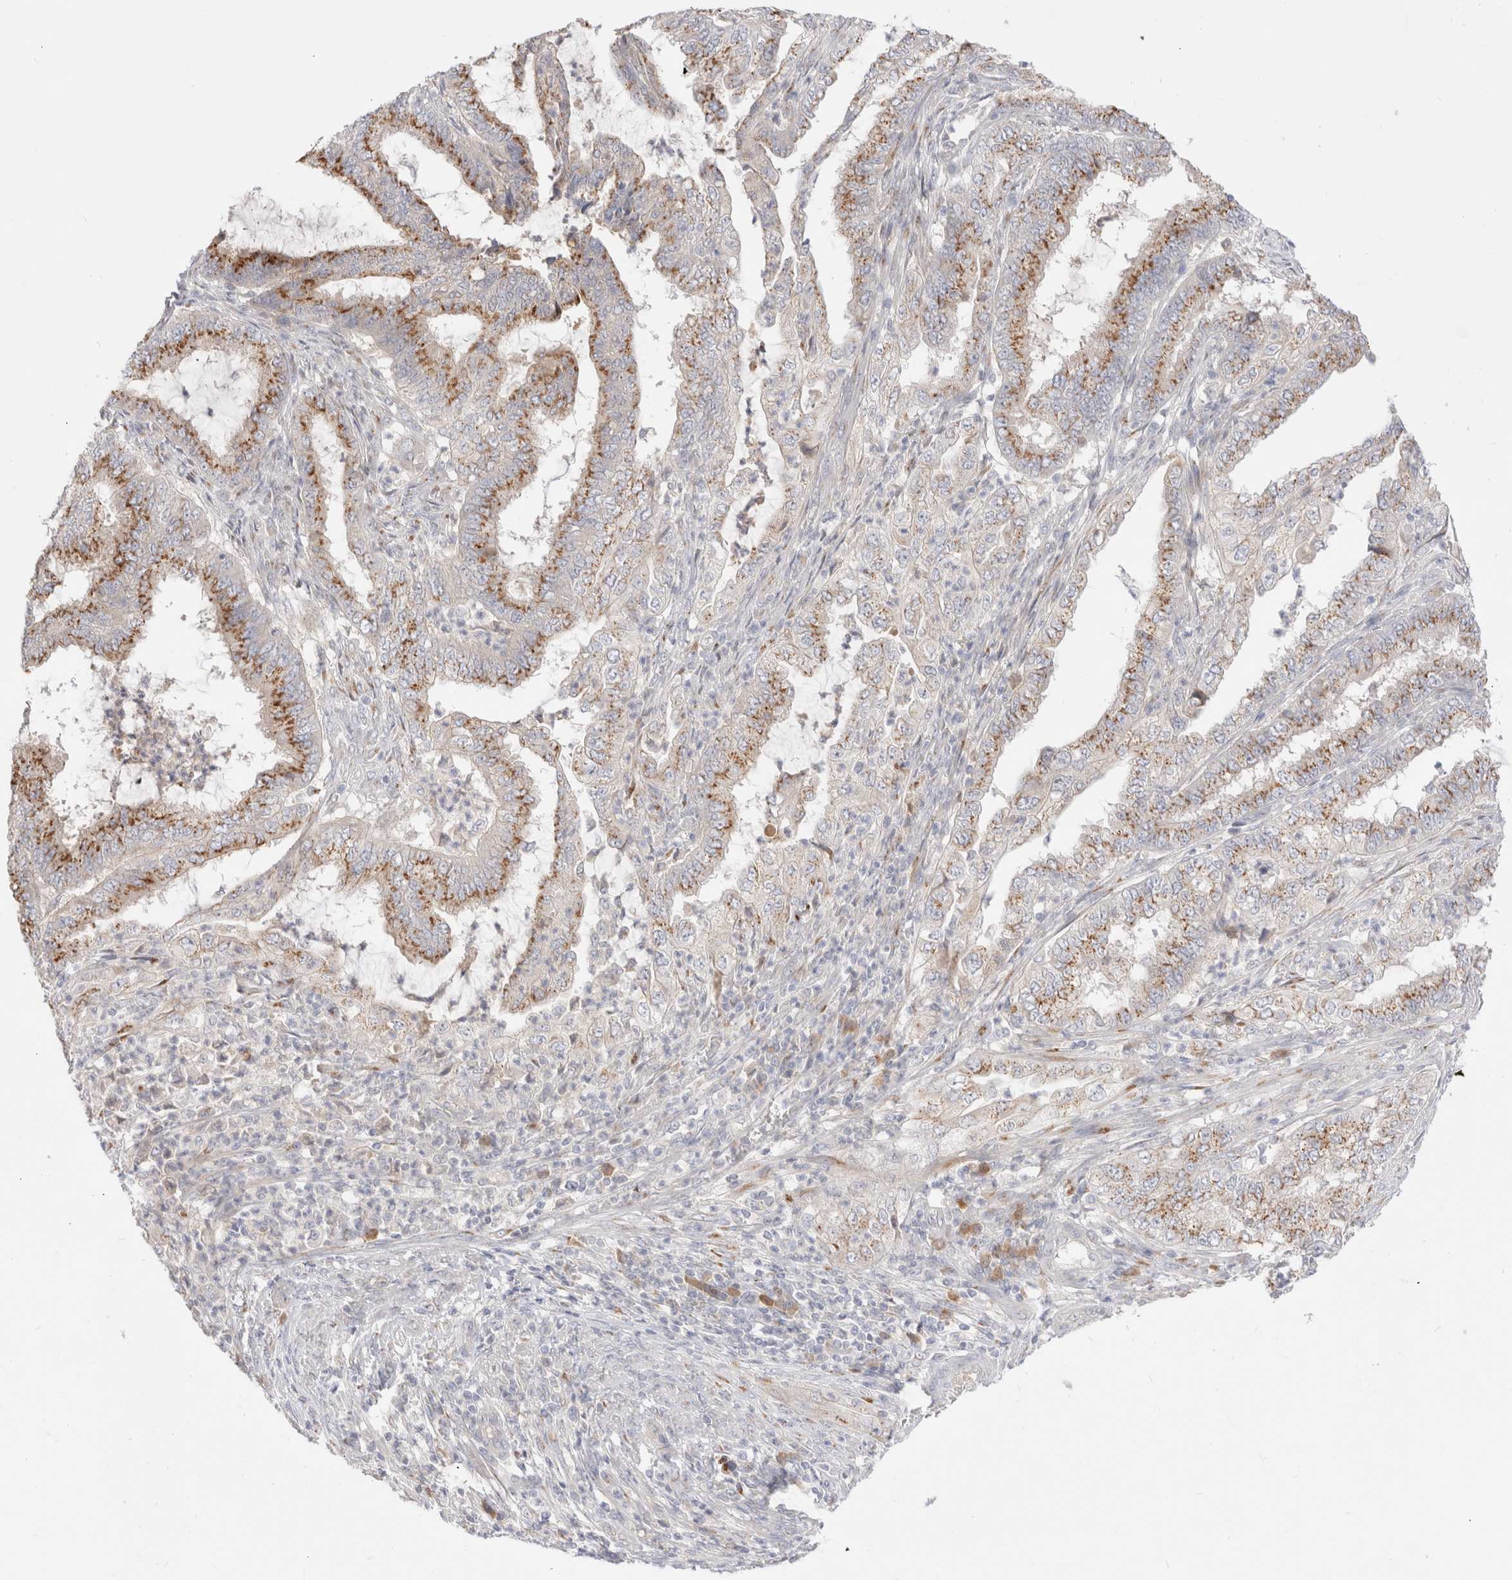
{"staining": {"intensity": "moderate", "quantity": ">75%", "location": "cytoplasmic/membranous"}, "tissue": "endometrial cancer", "cell_type": "Tumor cells", "image_type": "cancer", "snomed": [{"axis": "morphology", "description": "Adenocarcinoma, NOS"}, {"axis": "topography", "description": "Endometrium"}], "caption": "Endometrial adenocarcinoma was stained to show a protein in brown. There is medium levels of moderate cytoplasmic/membranous positivity in approximately >75% of tumor cells. (DAB IHC, brown staining for protein, blue staining for nuclei).", "gene": "EFCAB13", "patient": {"sex": "female", "age": 51}}